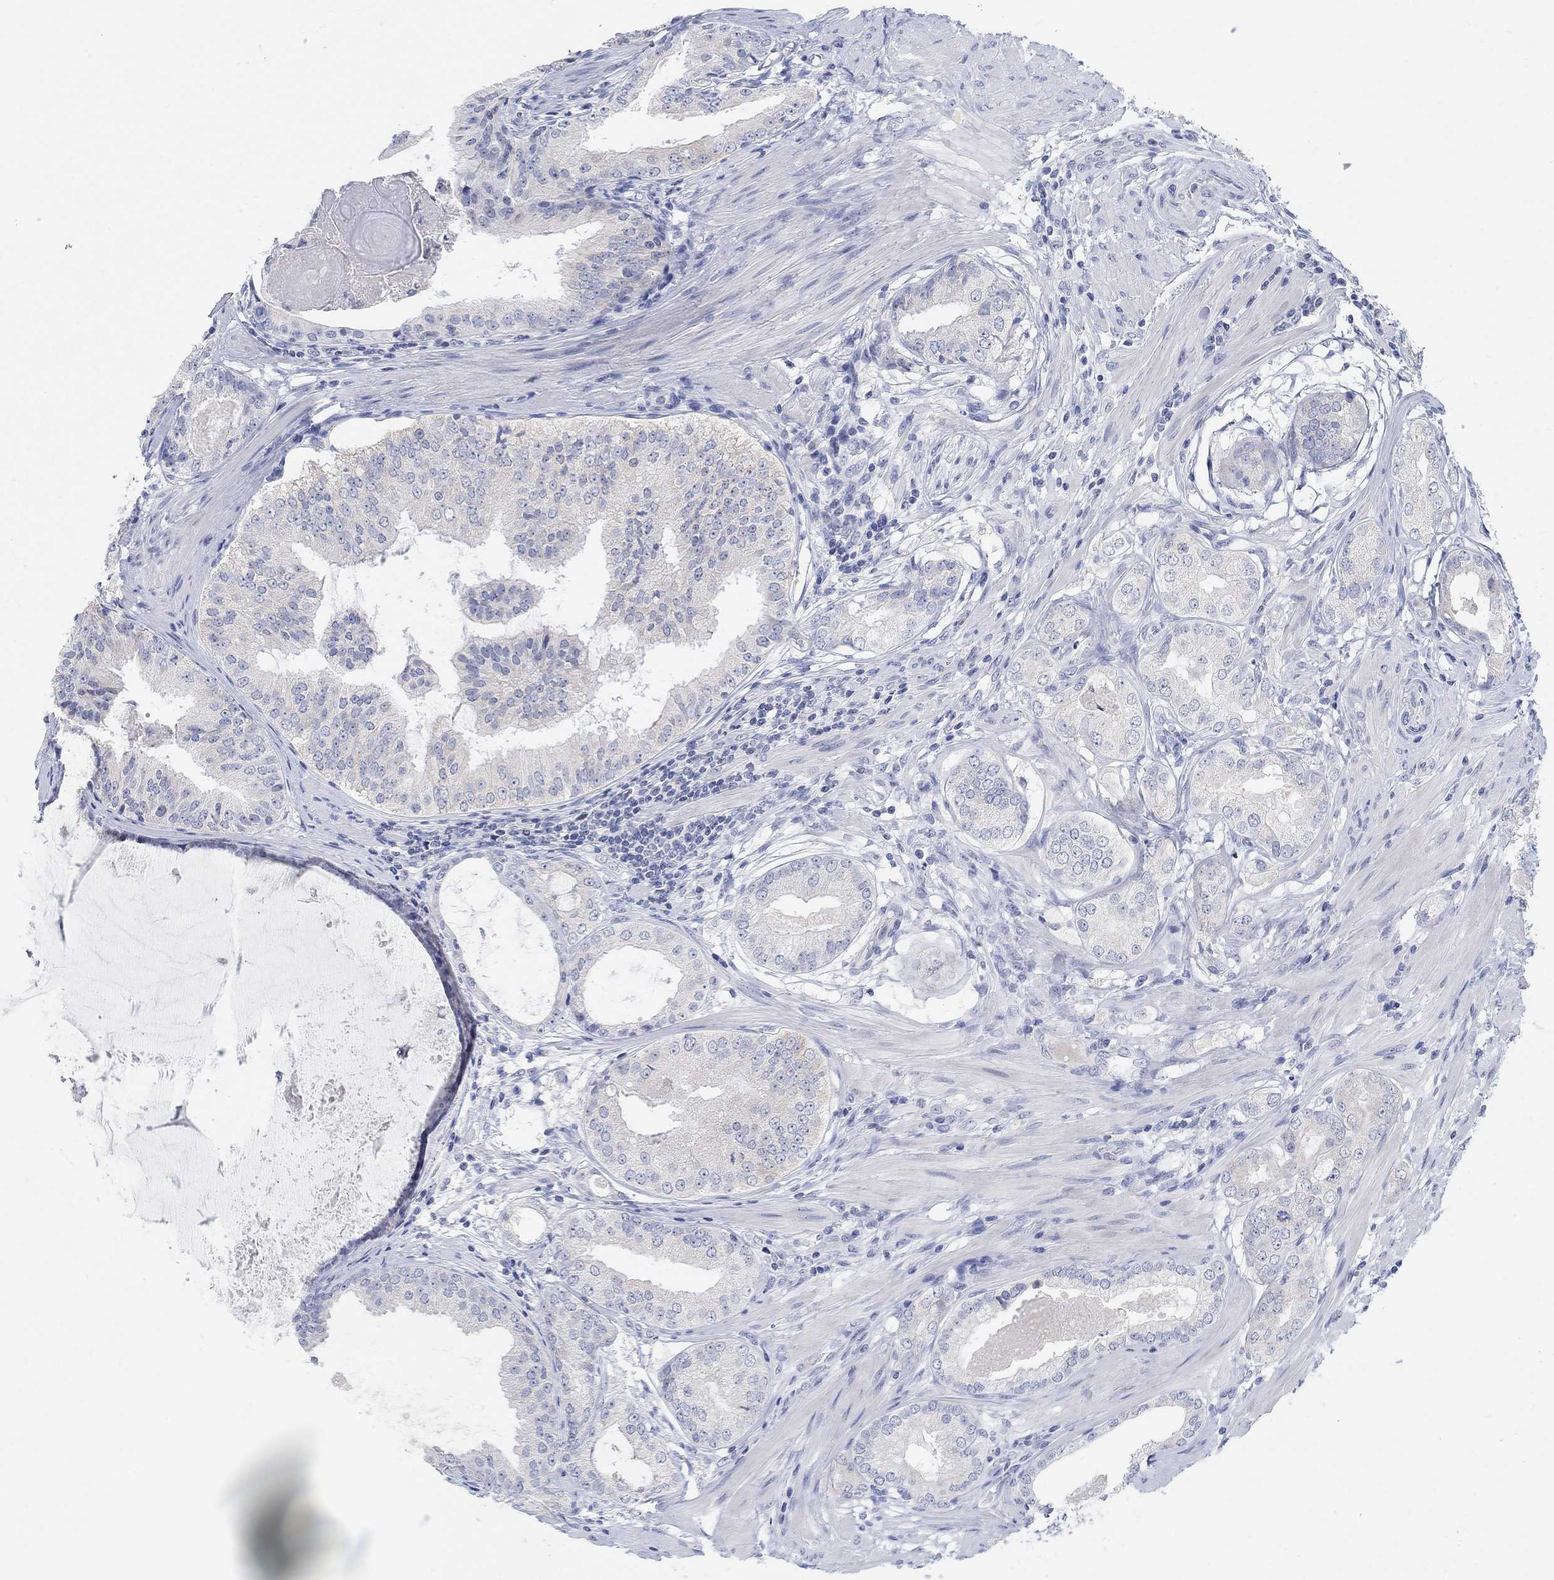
{"staining": {"intensity": "negative", "quantity": "none", "location": "none"}, "tissue": "prostate cancer", "cell_type": "Tumor cells", "image_type": "cancer", "snomed": [{"axis": "morphology", "description": "Adenocarcinoma, High grade"}, {"axis": "topography", "description": "Prostate and seminal vesicle, NOS"}], "caption": "This is an immunohistochemistry (IHC) micrograph of human prostate adenocarcinoma (high-grade). There is no expression in tumor cells.", "gene": "ATP6V1E2", "patient": {"sex": "male", "age": 62}}